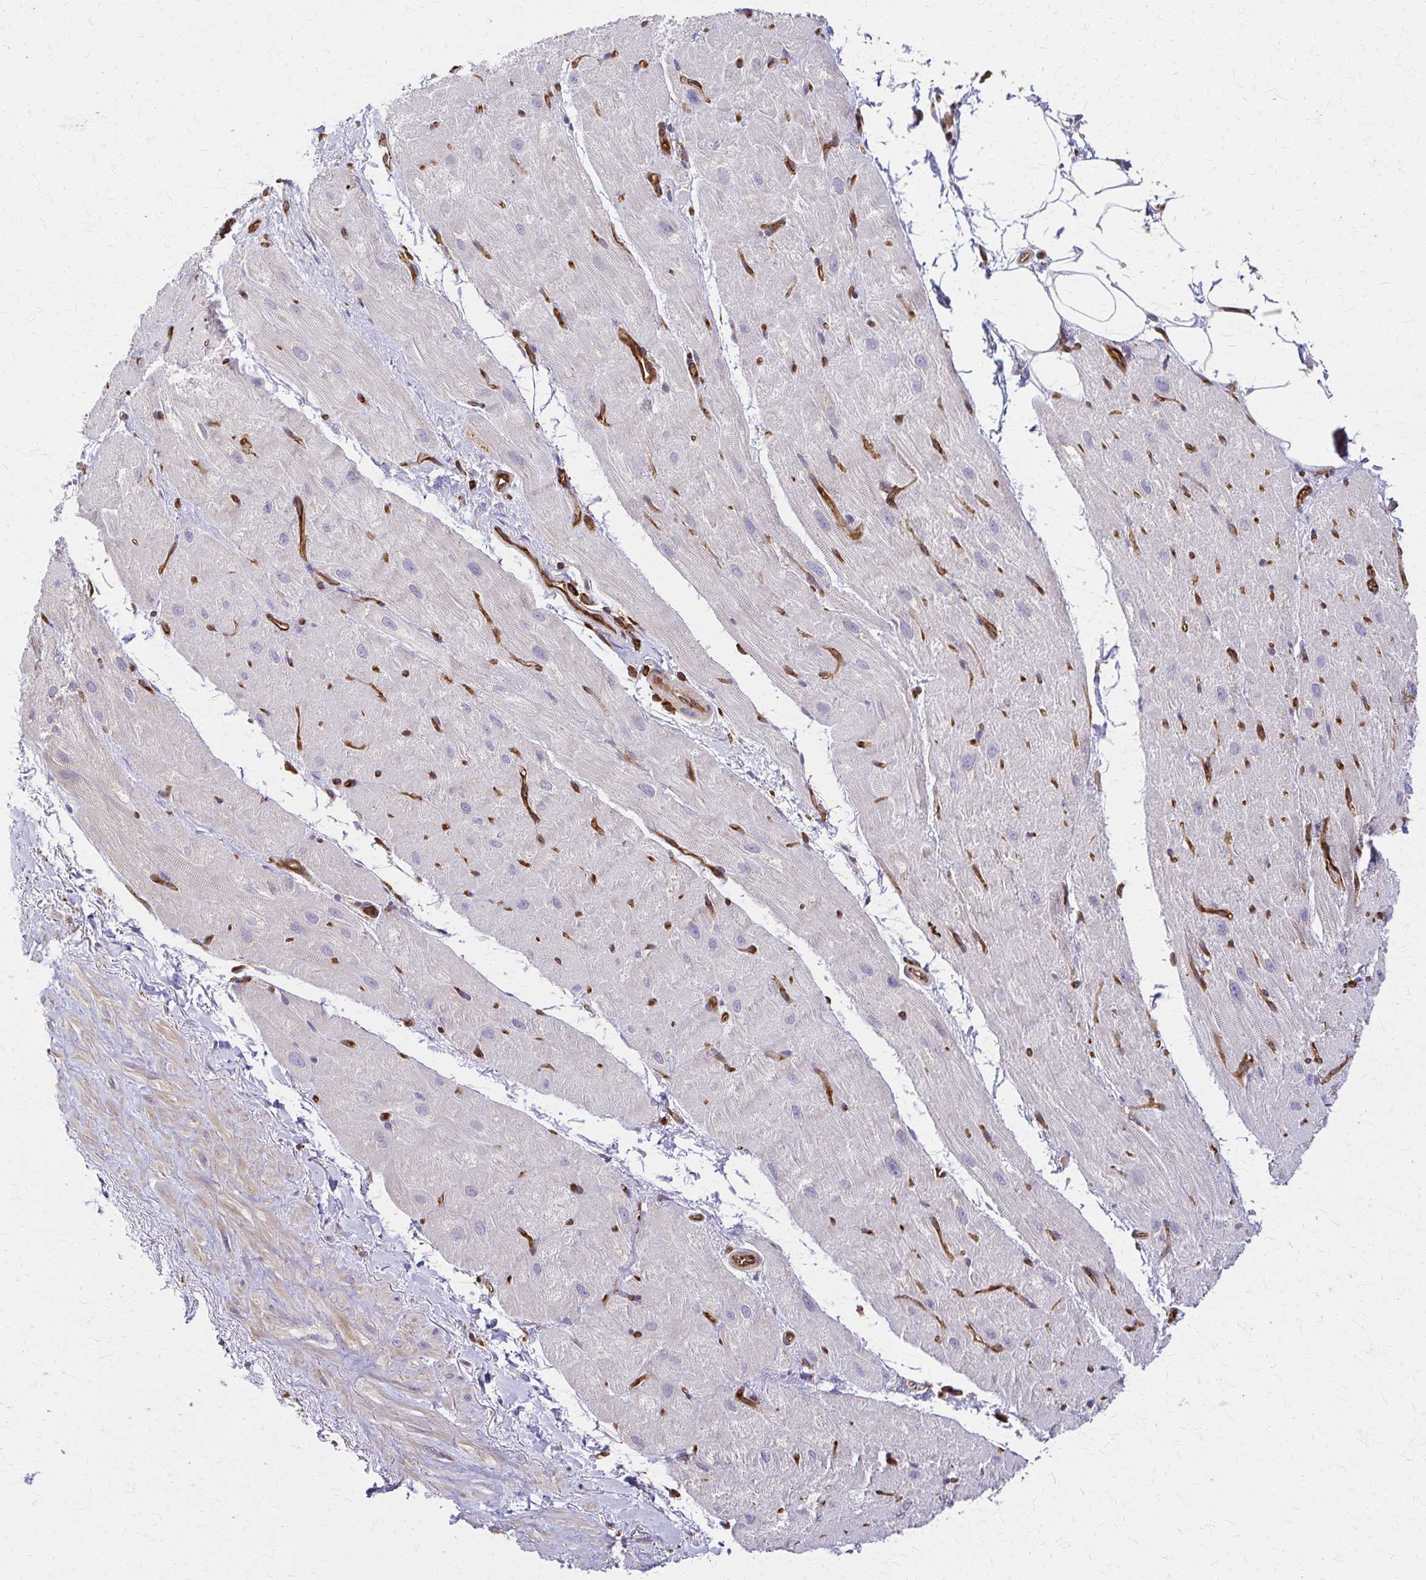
{"staining": {"intensity": "moderate", "quantity": "<25%", "location": "cytoplasmic/membranous"}, "tissue": "heart muscle", "cell_type": "Cardiomyocytes", "image_type": "normal", "snomed": [{"axis": "morphology", "description": "Normal tissue, NOS"}, {"axis": "topography", "description": "Heart"}], "caption": "The immunohistochemical stain shows moderate cytoplasmic/membranous staining in cardiomyocytes of normal heart muscle. Using DAB (3,3'-diaminobenzidine) (brown) and hematoxylin (blue) stains, captured at high magnification using brightfield microscopy.", "gene": "WASF2", "patient": {"sex": "male", "age": 62}}